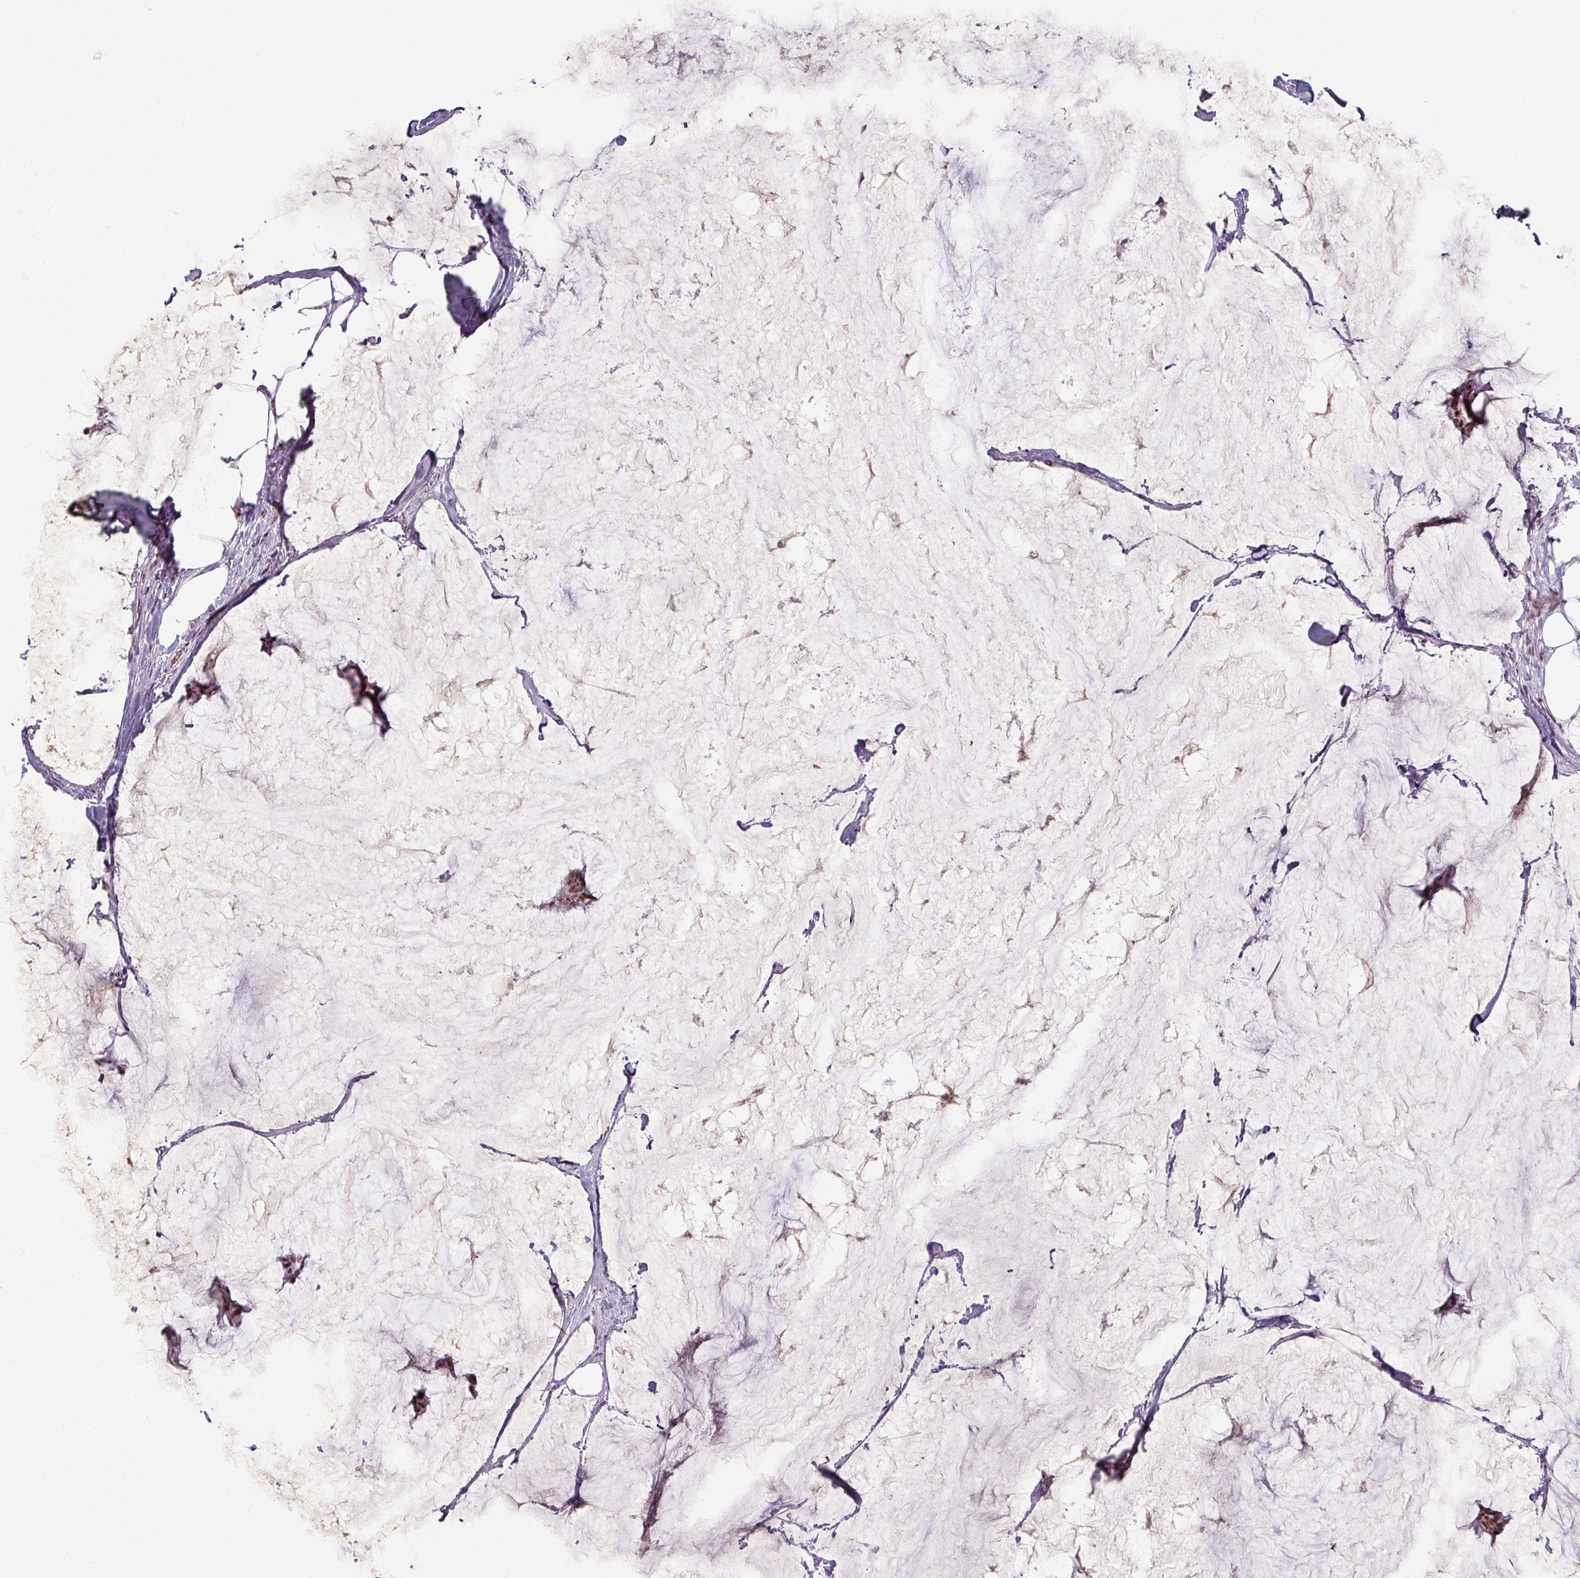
{"staining": {"intensity": "moderate", "quantity": ">75%", "location": "nuclear"}, "tissue": "breast cancer", "cell_type": "Tumor cells", "image_type": "cancer", "snomed": [{"axis": "morphology", "description": "Duct carcinoma"}, {"axis": "topography", "description": "Breast"}], "caption": "Moderate nuclear protein positivity is seen in about >75% of tumor cells in invasive ductal carcinoma (breast).", "gene": "NCOR1", "patient": {"sex": "female", "age": 93}}